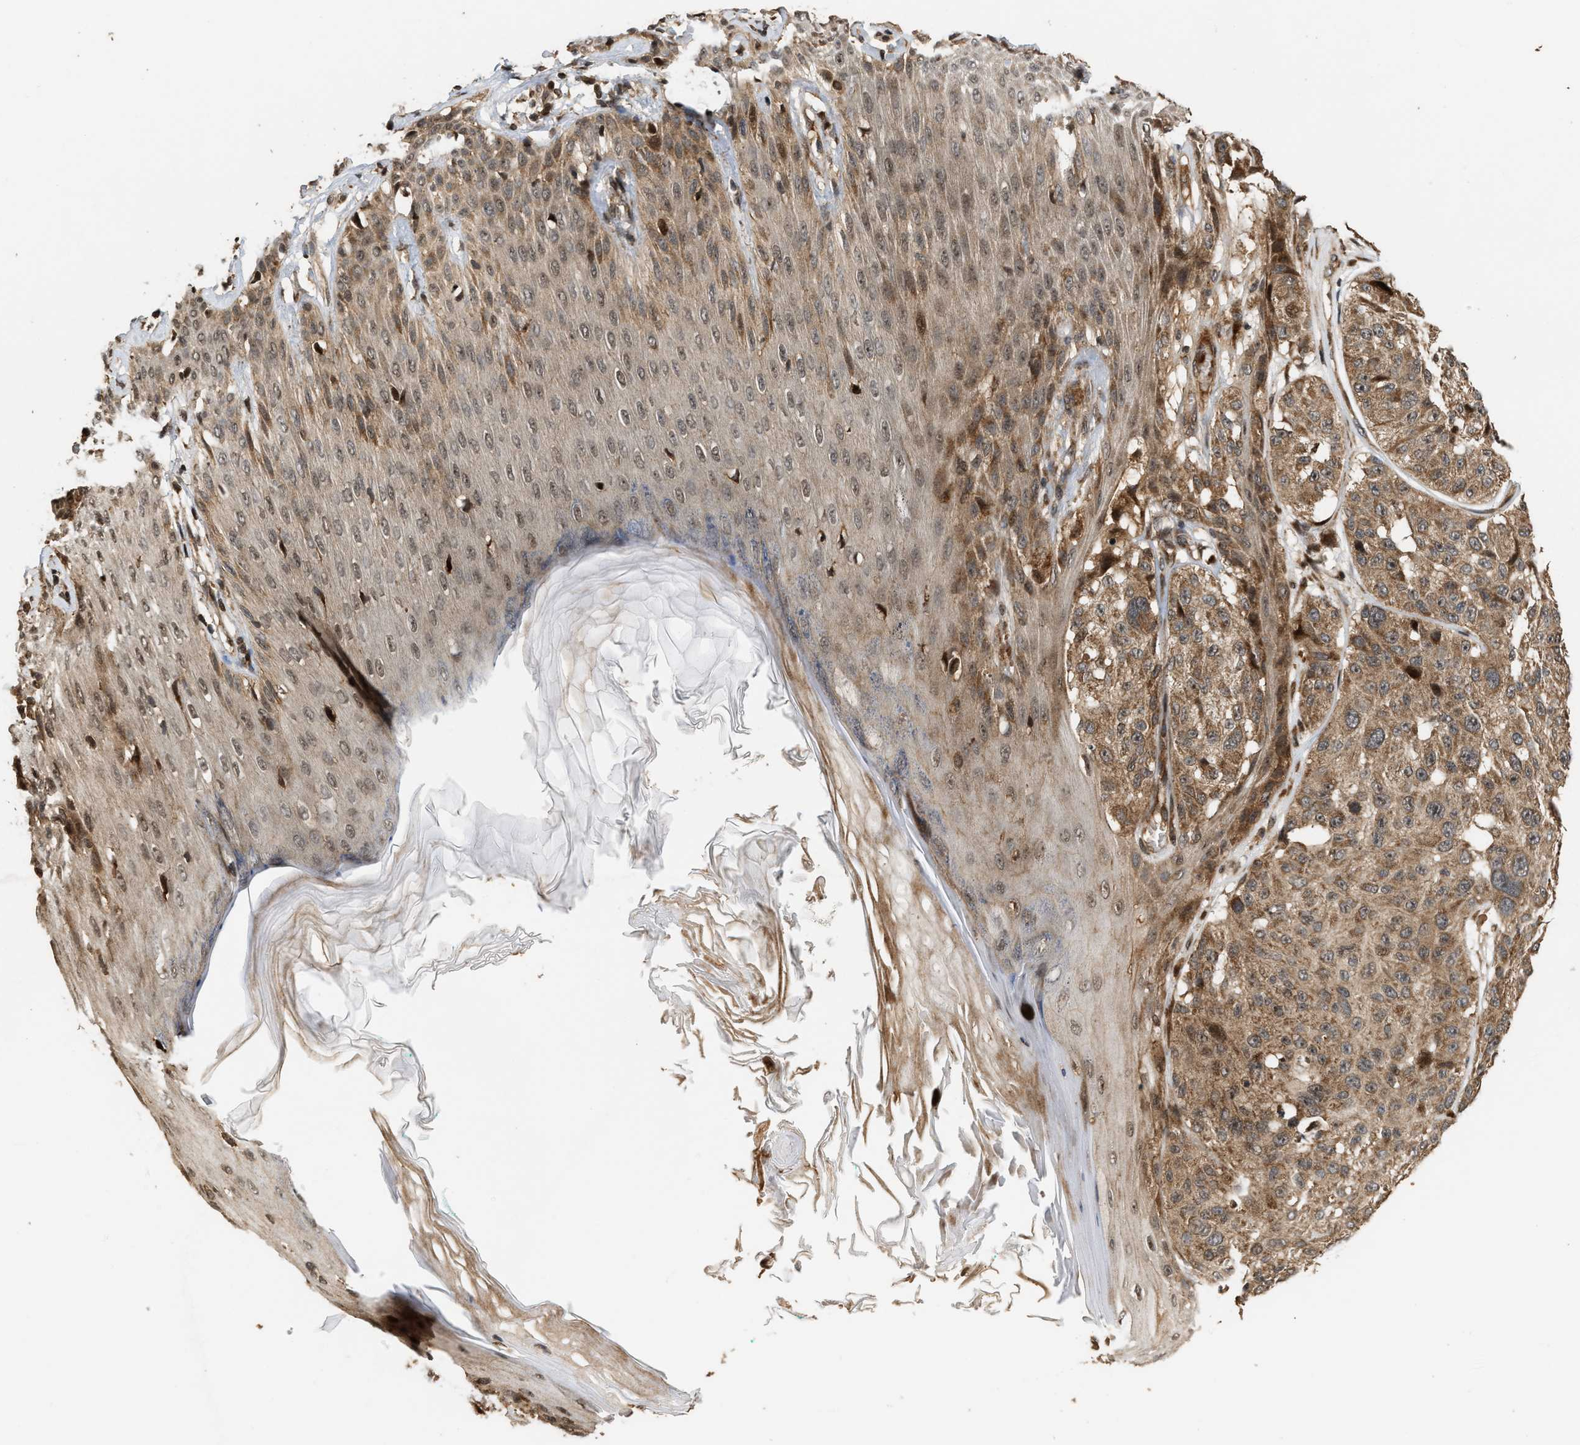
{"staining": {"intensity": "moderate", "quantity": ">75%", "location": "cytoplasmic/membranous"}, "tissue": "melanoma", "cell_type": "Tumor cells", "image_type": "cancer", "snomed": [{"axis": "morphology", "description": "Malignant melanoma, NOS"}, {"axis": "topography", "description": "Skin"}], "caption": "Human malignant melanoma stained for a protein (brown) demonstrates moderate cytoplasmic/membranous positive staining in approximately >75% of tumor cells.", "gene": "ELP2", "patient": {"sex": "female", "age": 46}}